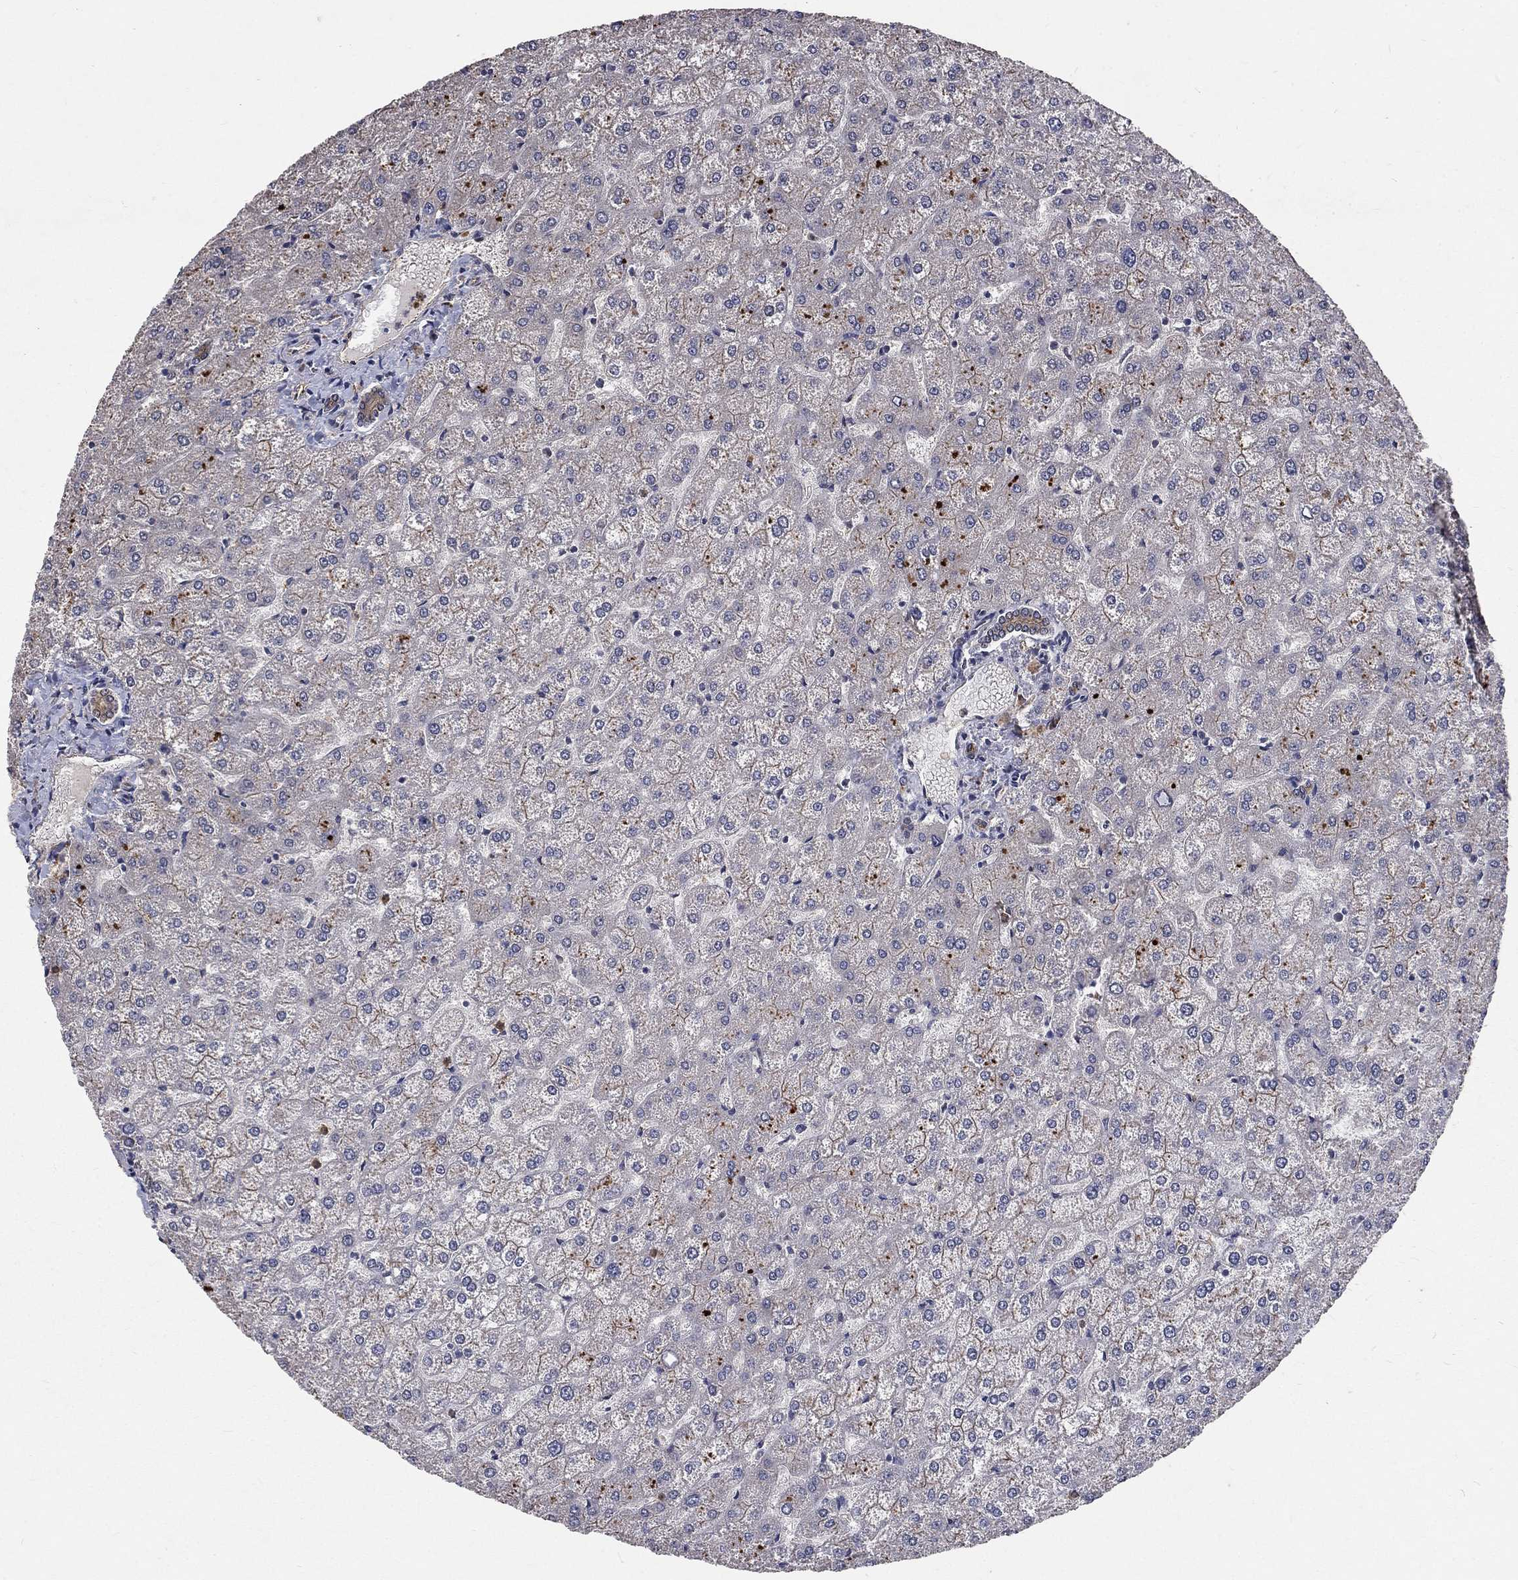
{"staining": {"intensity": "negative", "quantity": "none", "location": "none"}, "tissue": "liver", "cell_type": "Cholangiocytes", "image_type": "normal", "snomed": [{"axis": "morphology", "description": "Normal tissue, NOS"}, {"axis": "topography", "description": "Liver"}], "caption": "The photomicrograph displays no significant staining in cholangiocytes of liver.", "gene": "CHST5", "patient": {"sex": "female", "age": 32}}